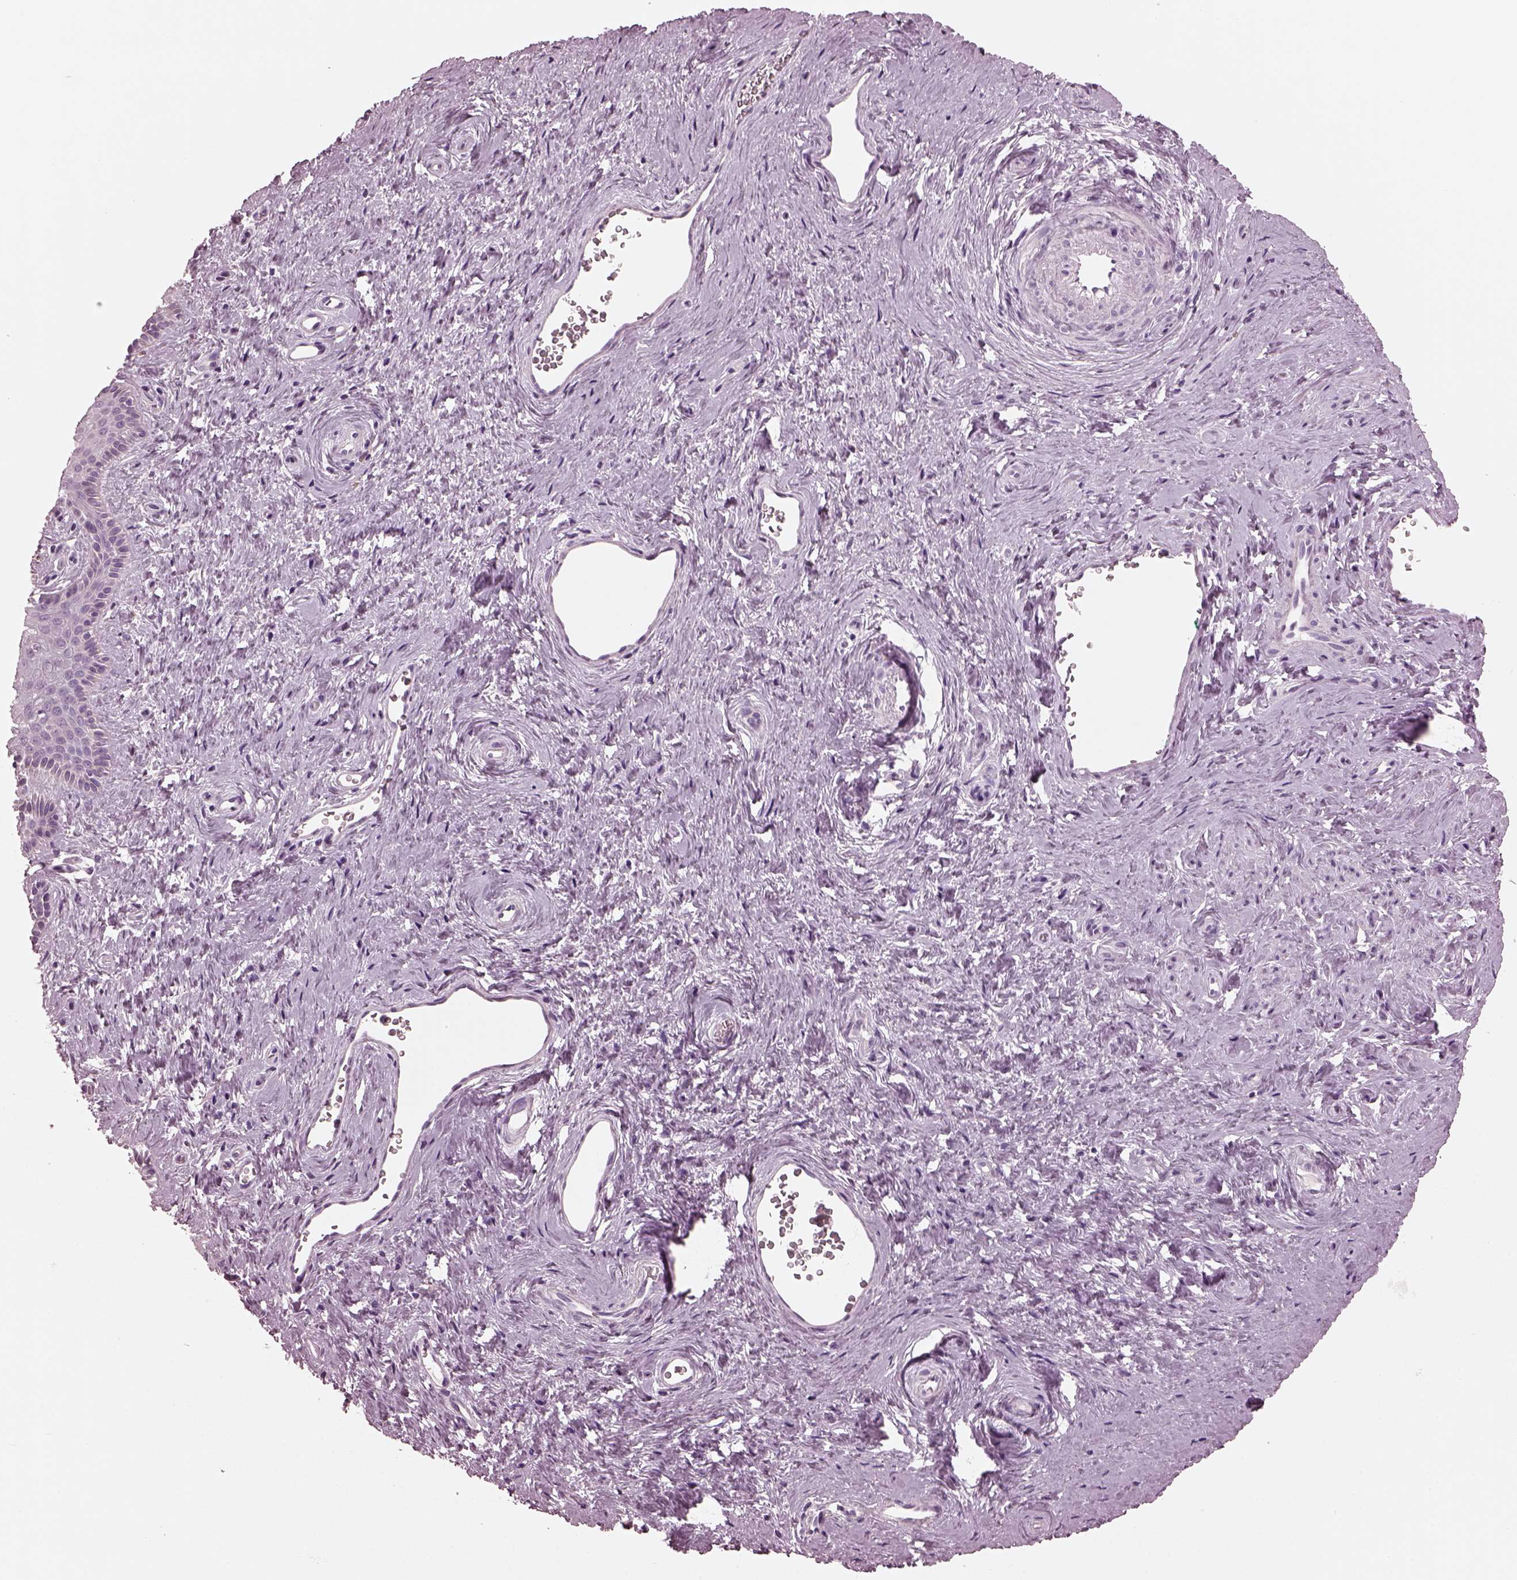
{"staining": {"intensity": "negative", "quantity": "none", "location": "none"}, "tissue": "vagina", "cell_type": "Squamous epithelial cells", "image_type": "normal", "snomed": [{"axis": "morphology", "description": "Normal tissue, NOS"}, {"axis": "topography", "description": "Vagina"}], "caption": "High magnification brightfield microscopy of benign vagina stained with DAB (brown) and counterstained with hematoxylin (blue): squamous epithelial cells show no significant expression. The staining is performed using DAB (3,3'-diaminobenzidine) brown chromogen with nuclei counter-stained in using hematoxylin.", "gene": "SLAMF8", "patient": {"sex": "female", "age": 45}}